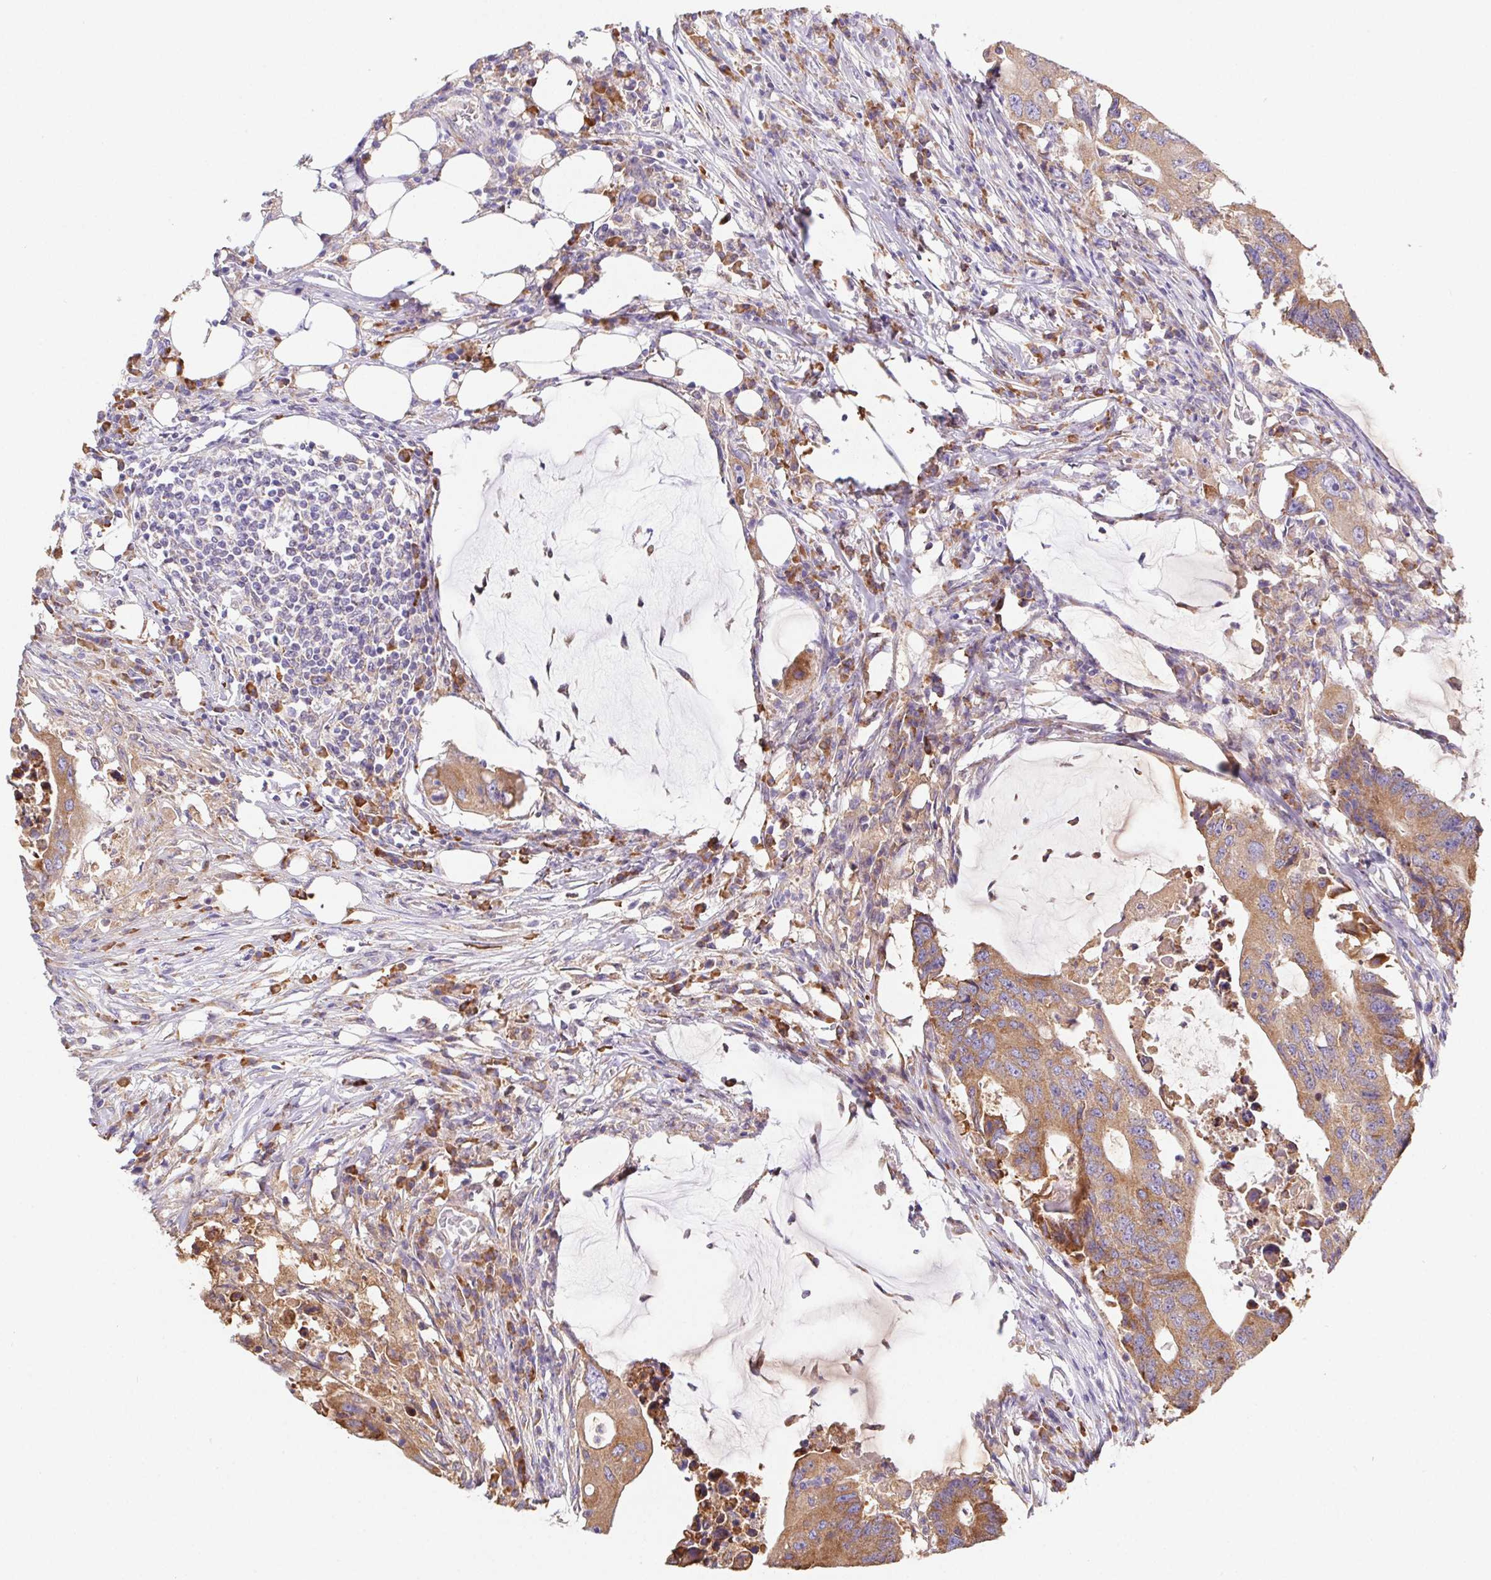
{"staining": {"intensity": "moderate", "quantity": ">75%", "location": "cytoplasmic/membranous"}, "tissue": "colorectal cancer", "cell_type": "Tumor cells", "image_type": "cancer", "snomed": [{"axis": "morphology", "description": "Adenocarcinoma, NOS"}, {"axis": "topography", "description": "Colon"}], "caption": "Colorectal cancer stained with IHC reveals moderate cytoplasmic/membranous expression in about >75% of tumor cells. (IHC, brightfield microscopy, high magnification).", "gene": "ADAM8", "patient": {"sex": "male", "age": 71}}